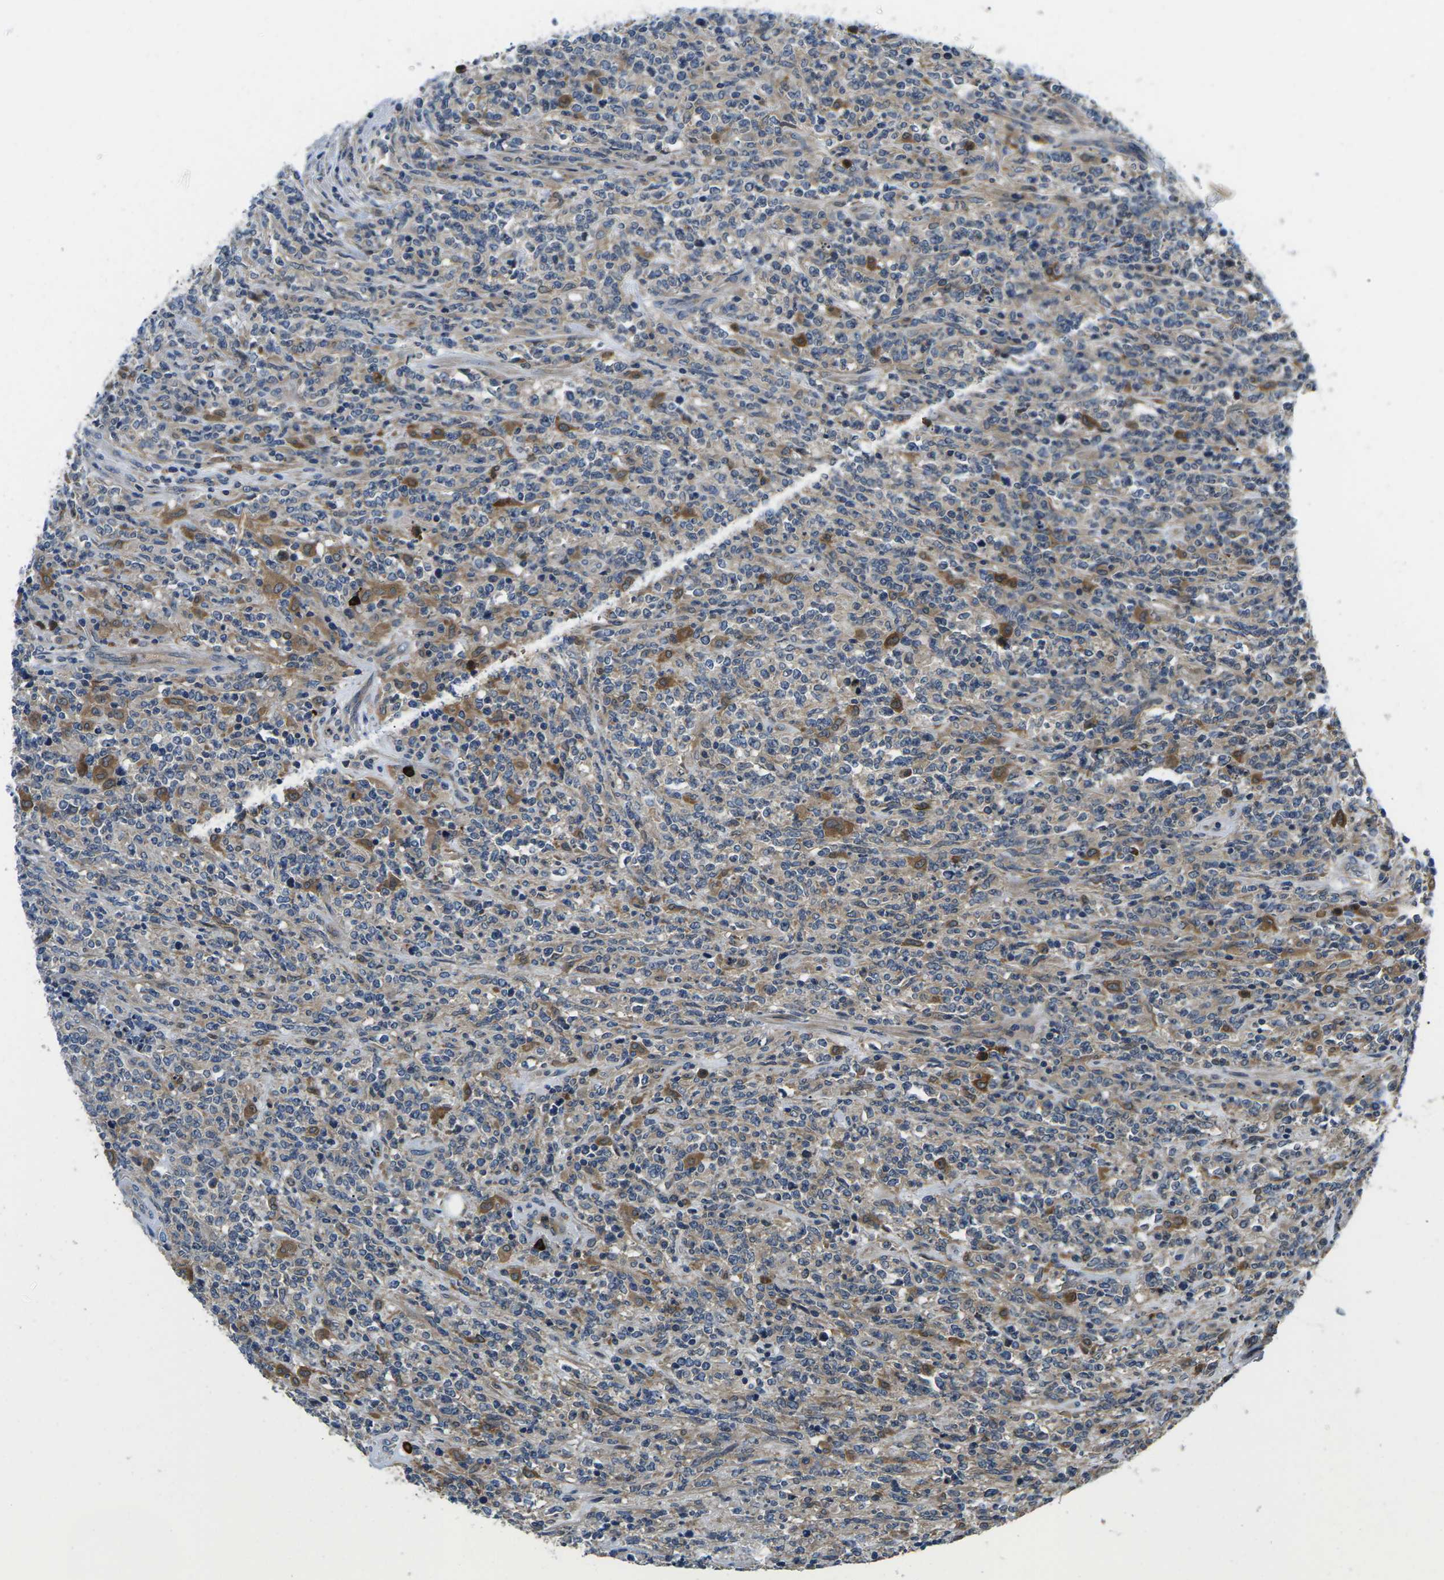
{"staining": {"intensity": "weak", "quantity": "25%-75%", "location": "cytoplasmic/membranous"}, "tissue": "lymphoma", "cell_type": "Tumor cells", "image_type": "cancer", "snomed": [{"axis": "morphology", "description": "Malignant lymphoma, non-Hodgkin's type, High grade"}, {"axis": "topography", "description": "Soft tissue"}], "caption": "The photomicrograph reveals a brown stain indicating the presence of a protein in the cytoplasmic/membranous of tumor cells in high-grade malignant lymphoma, non-Hodgkin's type.", "gene": "PLCE1", "patient": {"sex": "male", "age": 18}}